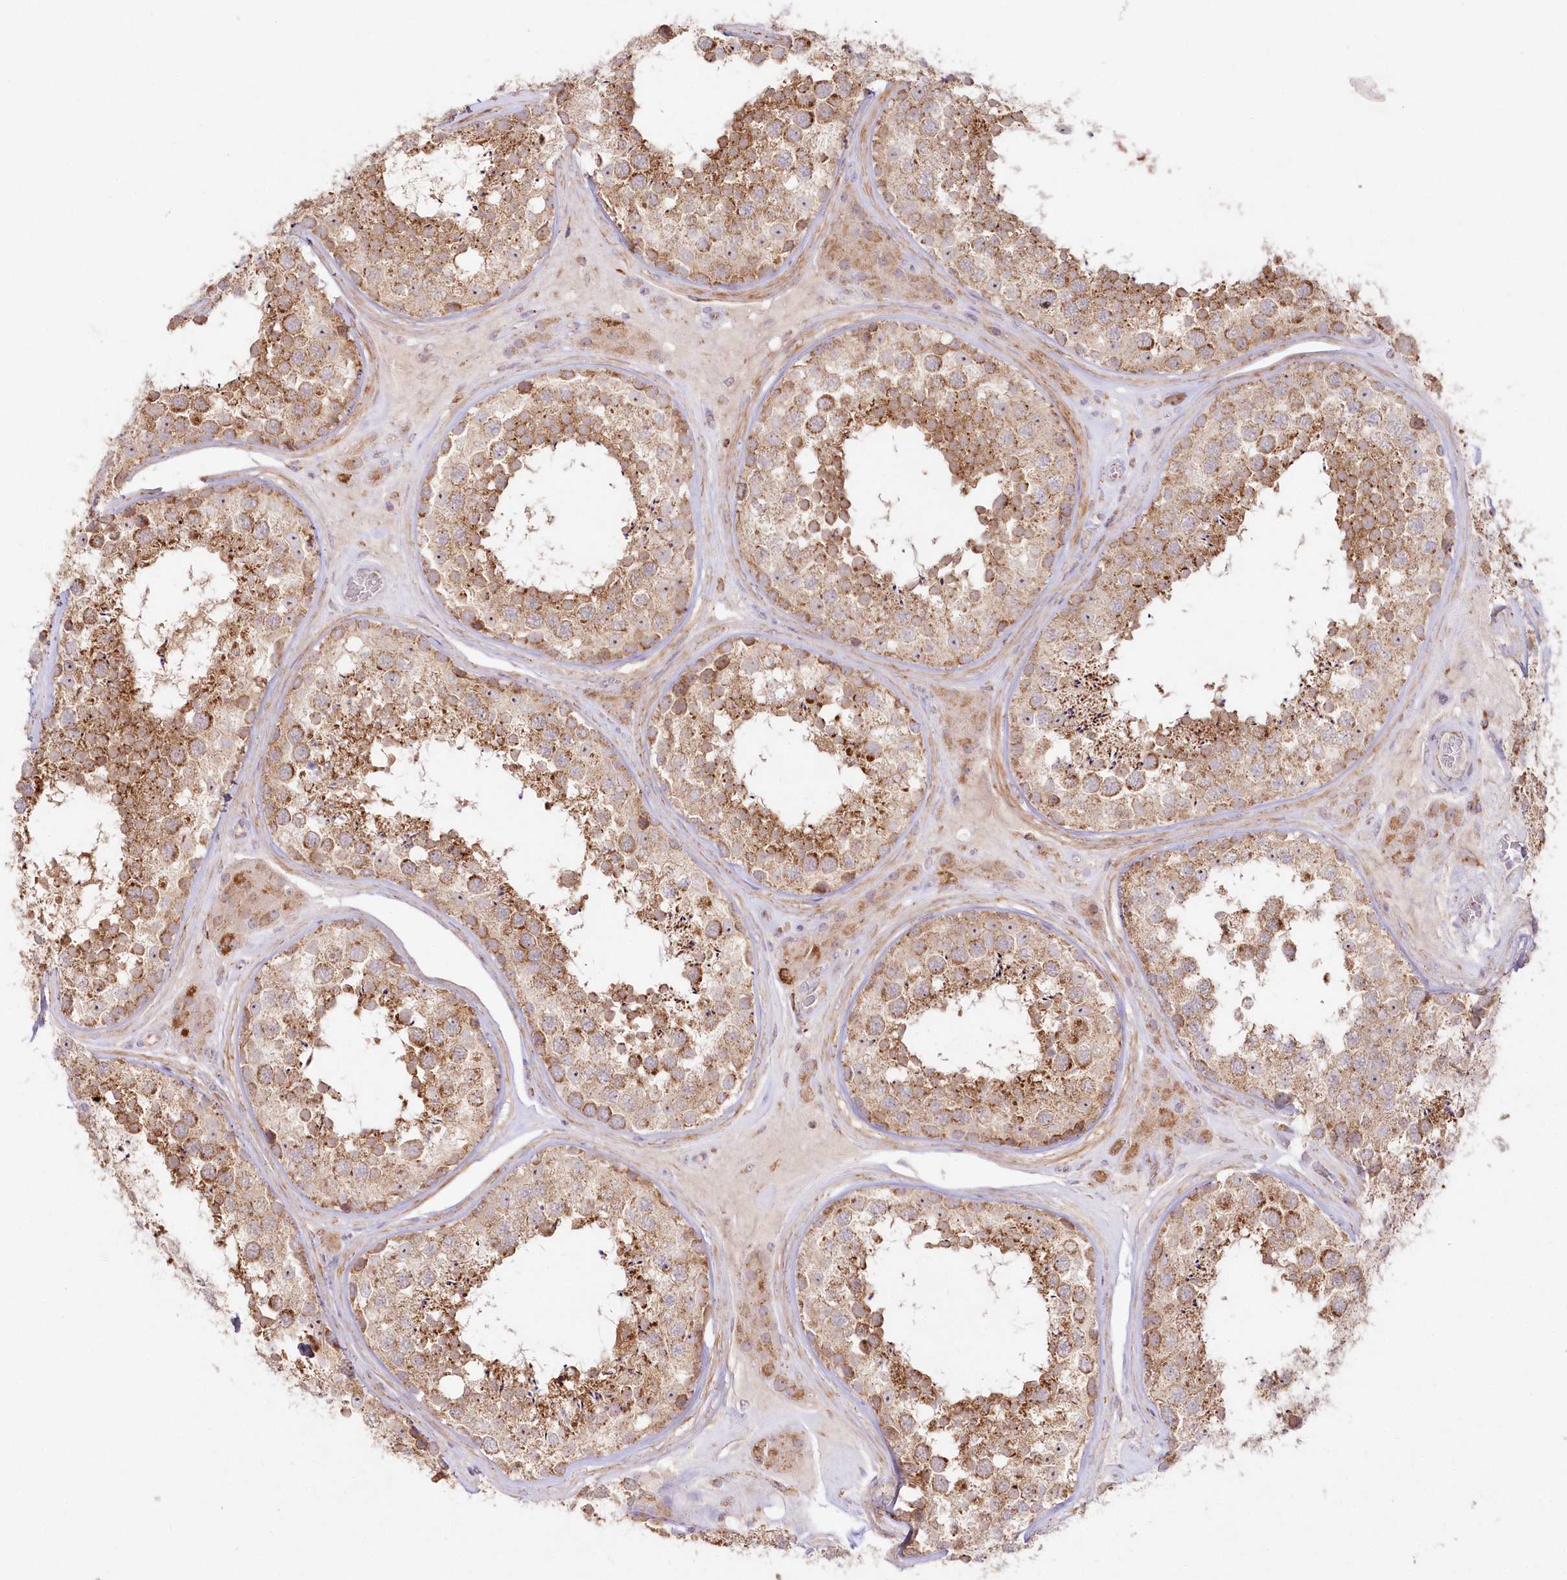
{"staining": {"intensity": "moderate", "quantity": ">75%", "location": "cytoplasmic/membranous"}, "tissue": "testis", "cell_type": "Cells in seminiferous ducts", "image_type": "normal", "snomed": [{"axis": "morphology", "description": "Normal tissue, NOS"}, {"axis": "topography", "description": "Testis"}], "caption": "Immunohistochemical staining of unremarkable testis demonstrates moderate cytoplasmic/membranous protein staining in about >75% of cells in seminiferous ducts.", "gene": "DNA2", "patient": {"sex": "male", "age": 46}}